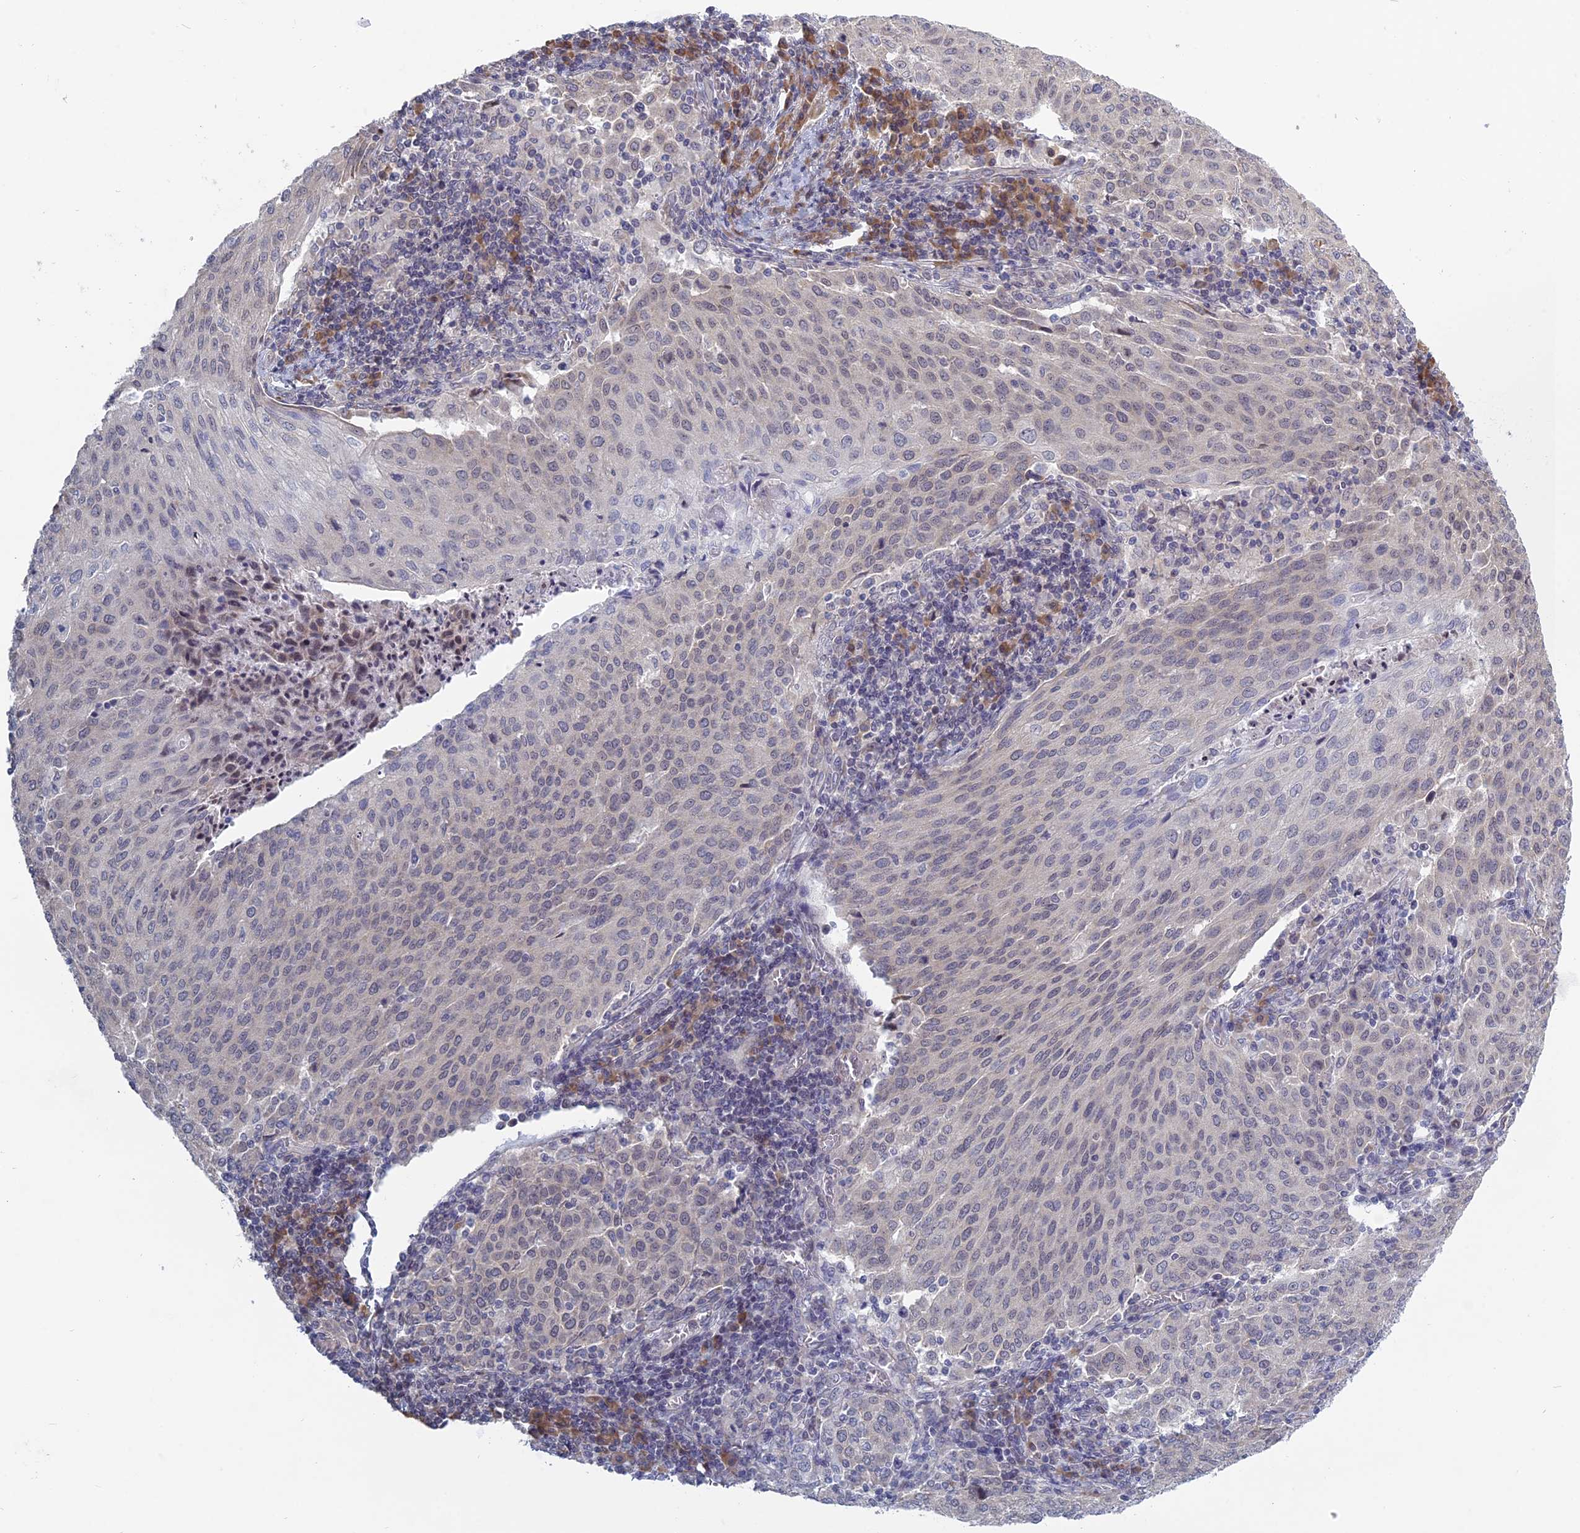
{"staining": {"intensity": "negative", "quantity": "none", "location": "none"}, "tissue": "cervical cancer", "cell_type": "Tumor cells", "image_type": "cancer", "snomed": [{"axis": "morphology", "description": "Squamous cell carcinoma, NOS"}, {"axis": "topography", "description": "Cervix"}], "caption": "Immunohistochemistry (IHC) of cervical squamous cell carcinoma demonstrates no expression in tumor cells.", "gene": "RPS19BP1", "patient": {"sex": "female", "age": 46}}